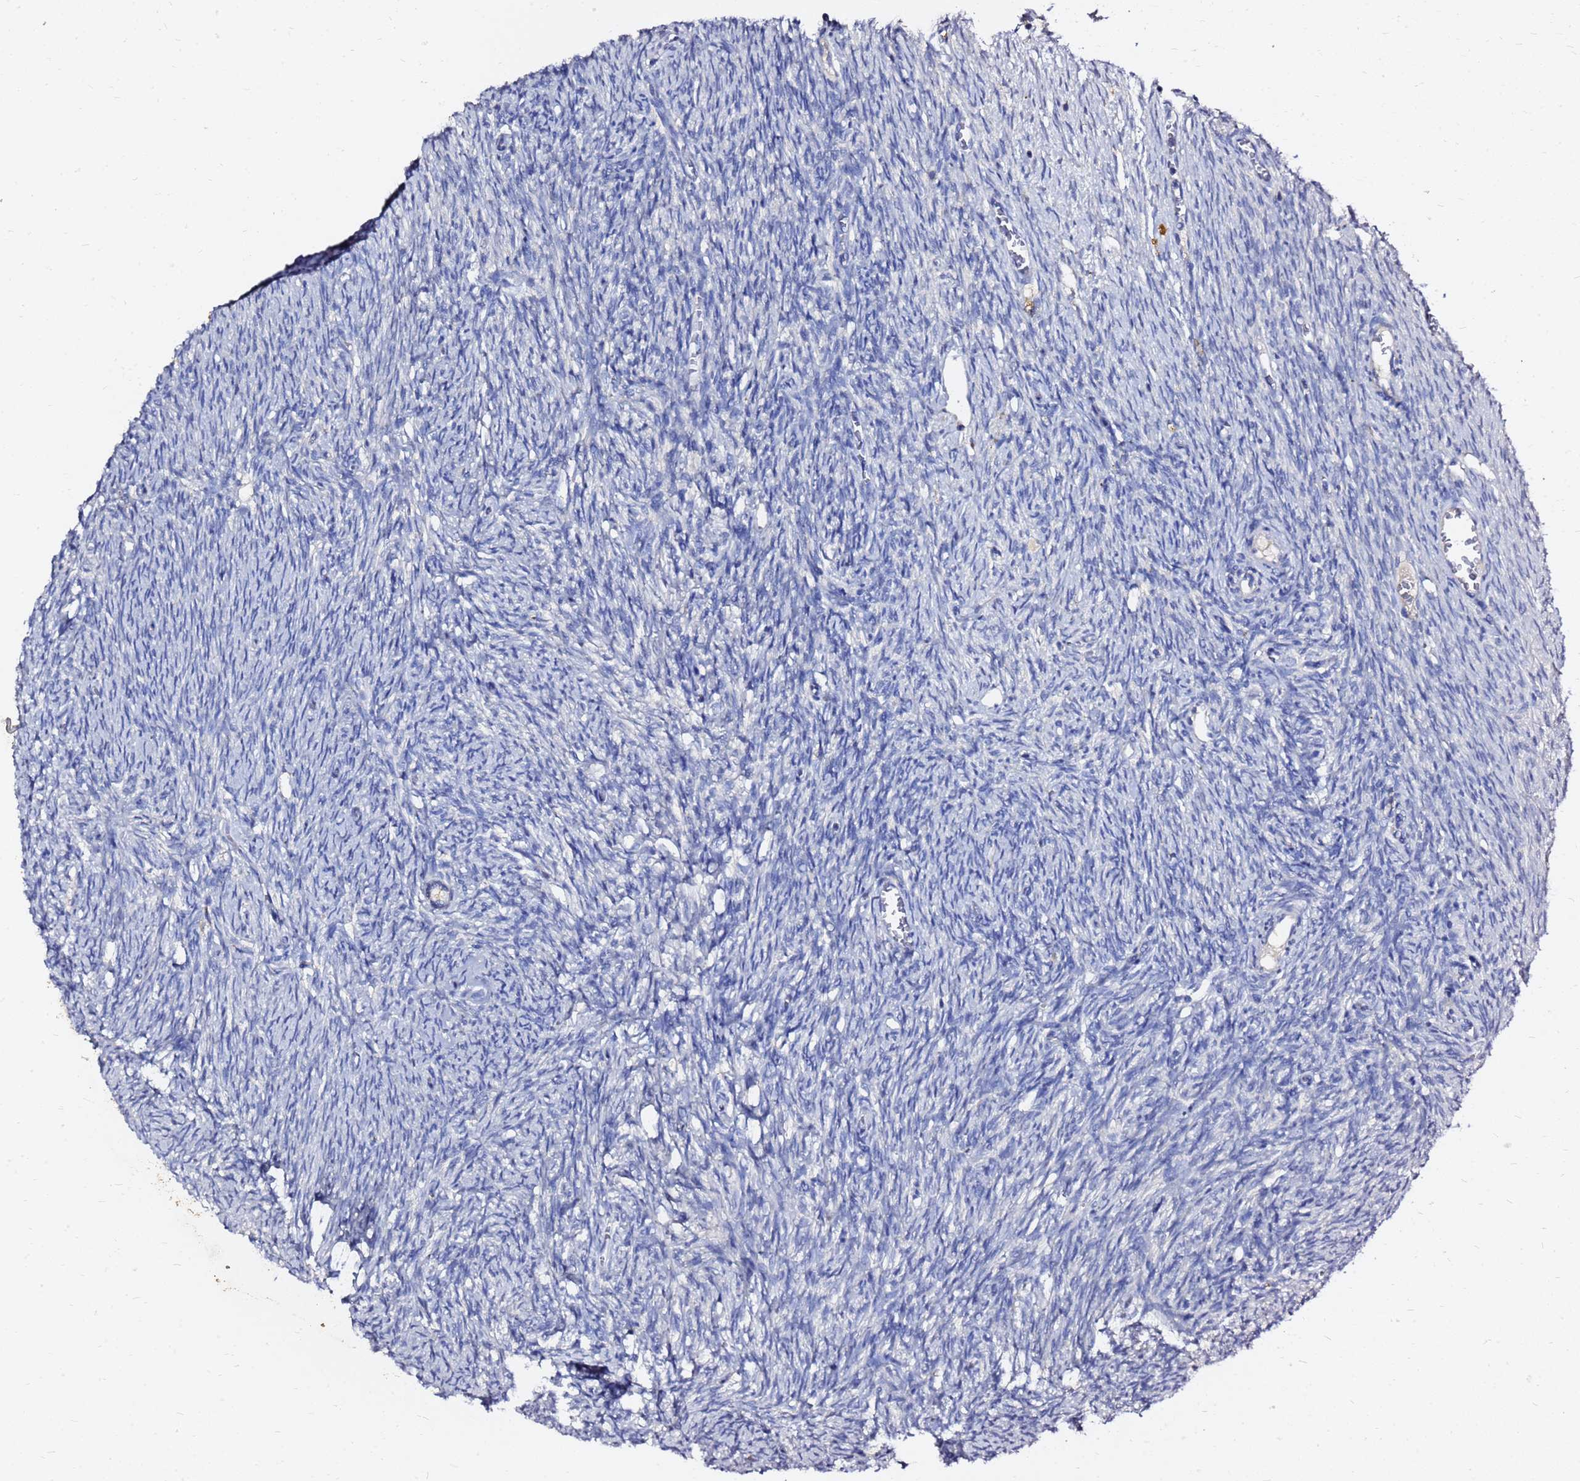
{"staining": {"intensity": "negative", "quantity": "none", "location": "none"}, "tissue": "ovary", "cell_type": "Follicle cells", "image_type": "normal", "snomed": [{"axis": "morphology", "description": "Normal tissue, NOS"}, {"axis": "topography", "description": "Ovary"}], "caption": "Immunohistochemistry of unremarkable human ovary exhibits no staining in follicle cells.", "gene": "FAM183A", "patient": {"sex": "female", "age": 44}}